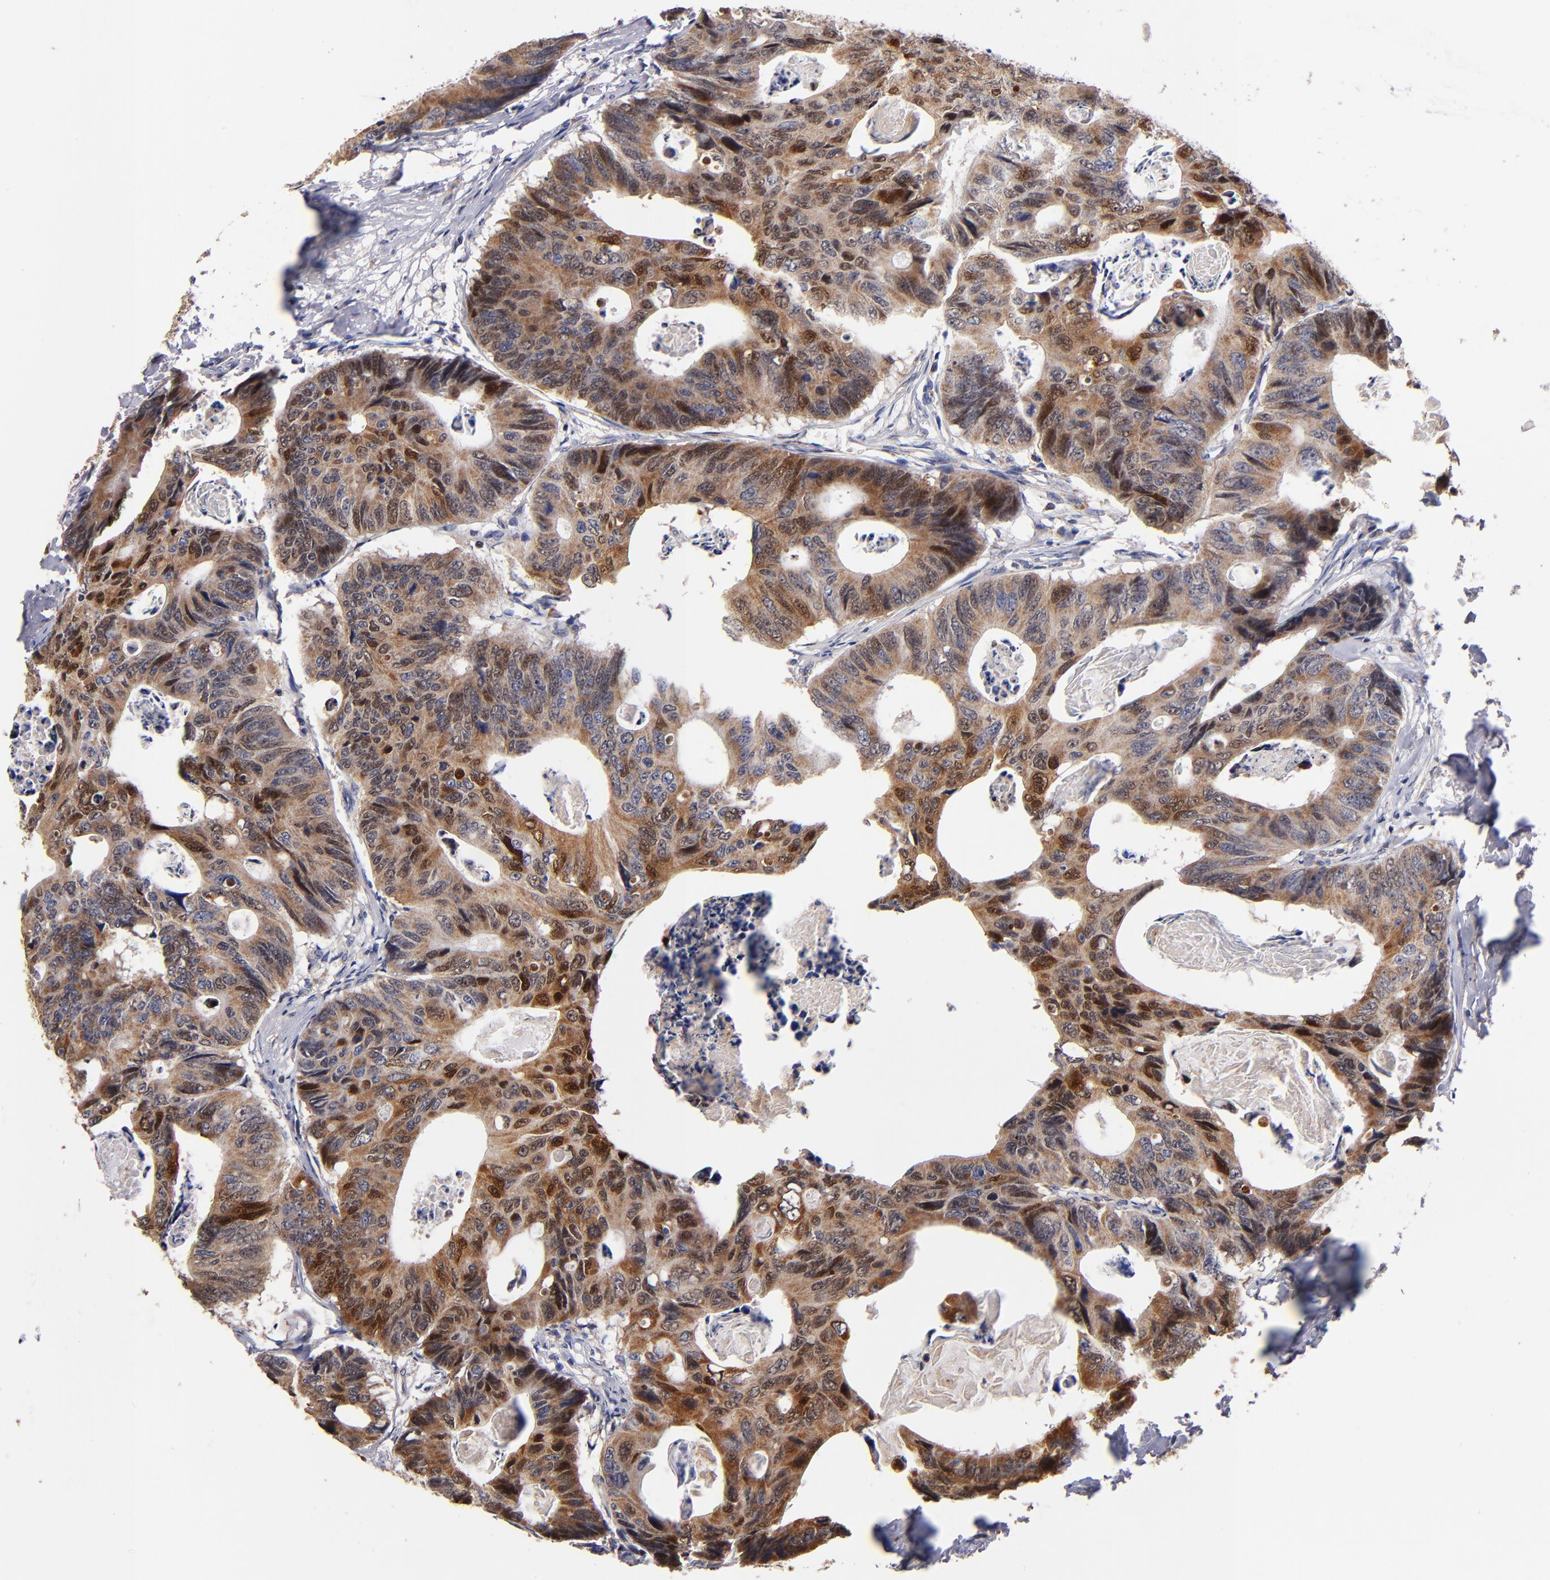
{"staining": {"intensity": "moderate", "quantity": ">75%", "location": "cytoplasmic/membranous,nuclear"}, "tissue": "colorectal cancer", "cell_type": "Tumor cells", "image_type": "cancer", "snomed": [{"axis": "morphology", "description": "Adenocarcinoma, NOS"}, {"axis": "topography", "description": "Colon"}], "caption": "Protein expression analysis of human colorectal adenocarcinoma reveals moderate cytoplasmic/membranous and nuclear expression in approximately >75% of tumor cells.", "gene": "DIABLO", "patient": {"sex": "female", "age": 55}}